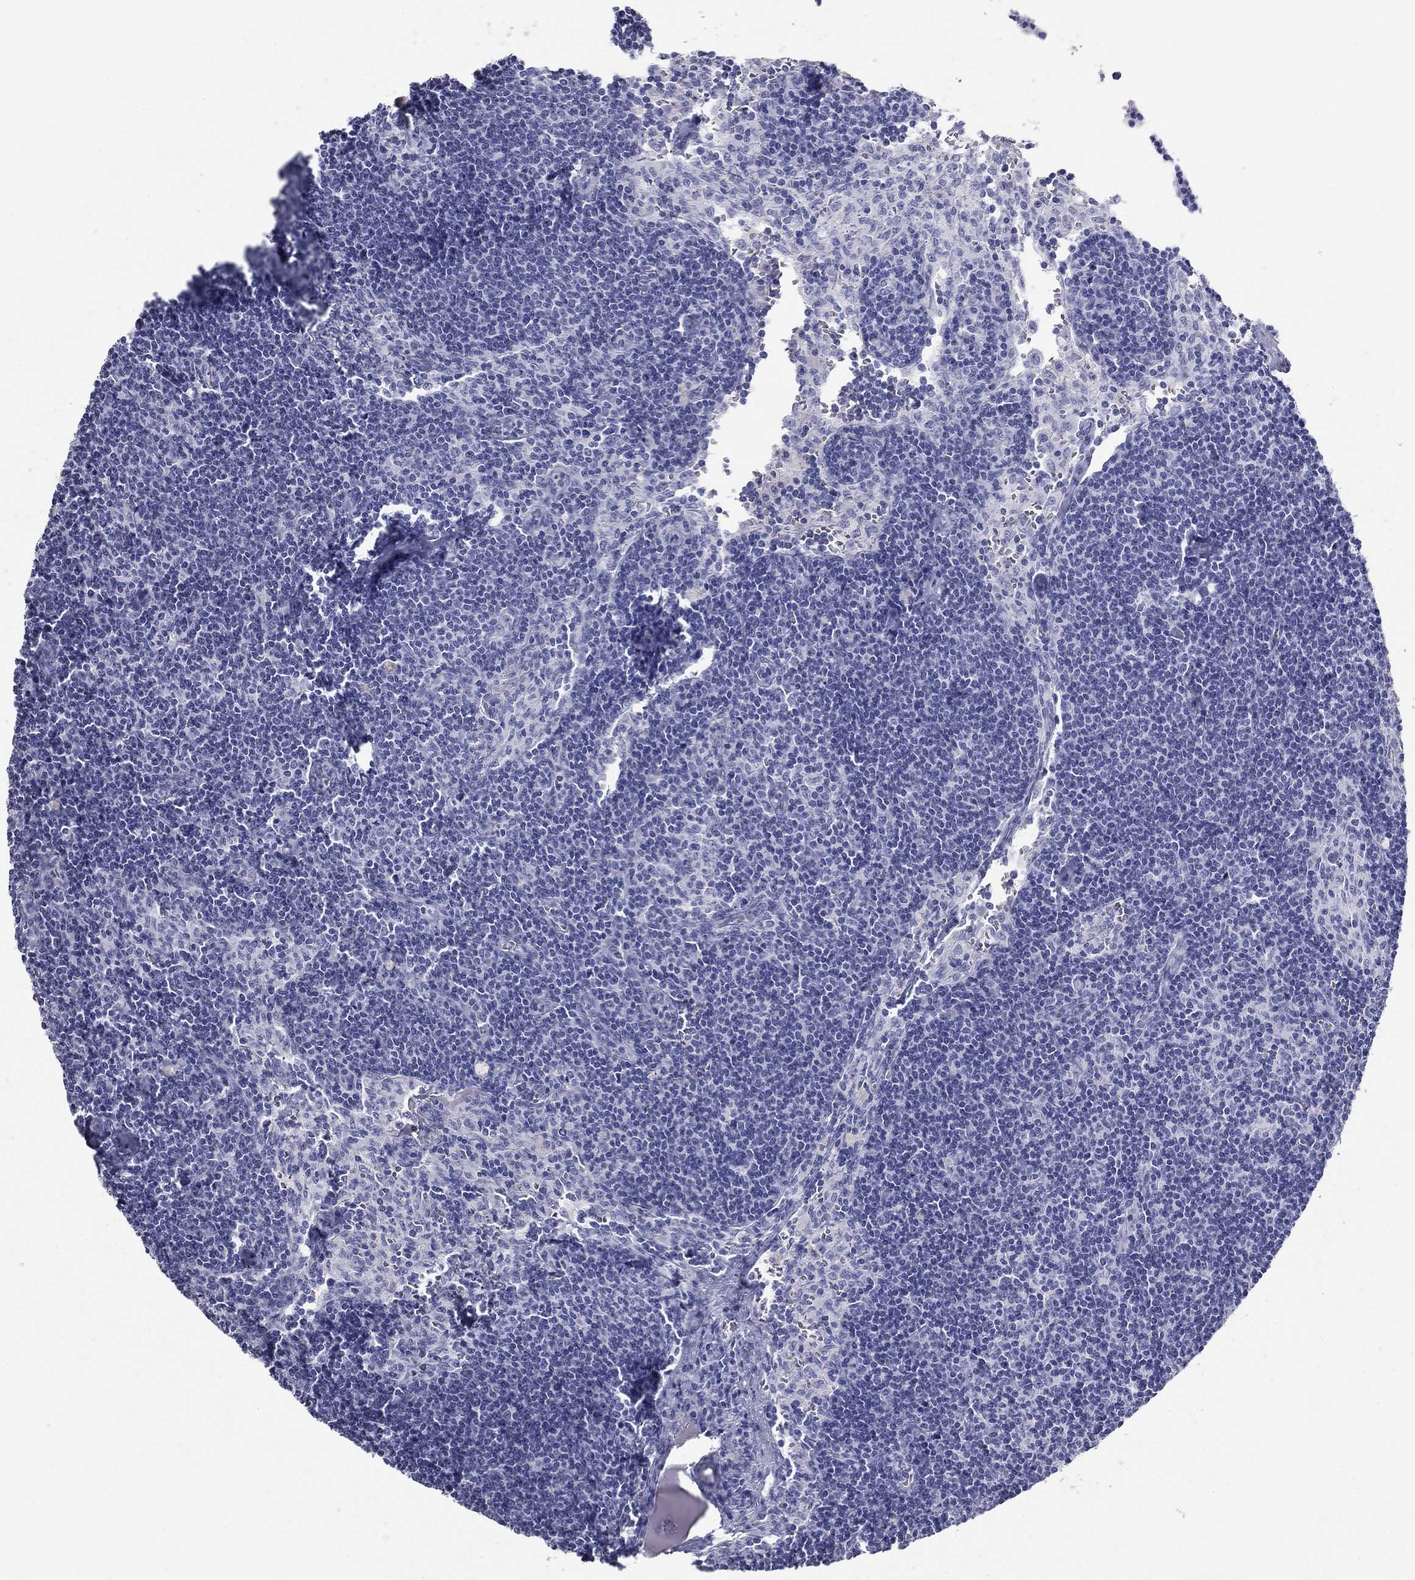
{"staining": {"intensity": "negative", "quantity": "none", "location": "none"}, "tissue": "lymph node", "cell_type": "Non-germinal center cells", "image_type": "normal", "snomed": [{"axis": "morphology", "description": "Normal tissue, NOS"}, {"axis": "topography", "description": "Lymph node"}], "caption": "A histopathology image of lymph node stained for a protein displays no brown staining in non-germinal center cells. (Brightfield microscopy of DAB (3,3'-diaminobenzidine) immunohistochemistry at high magnification).", "gene": "NPPA", "patient": {"sex": "female", "age": 51}}